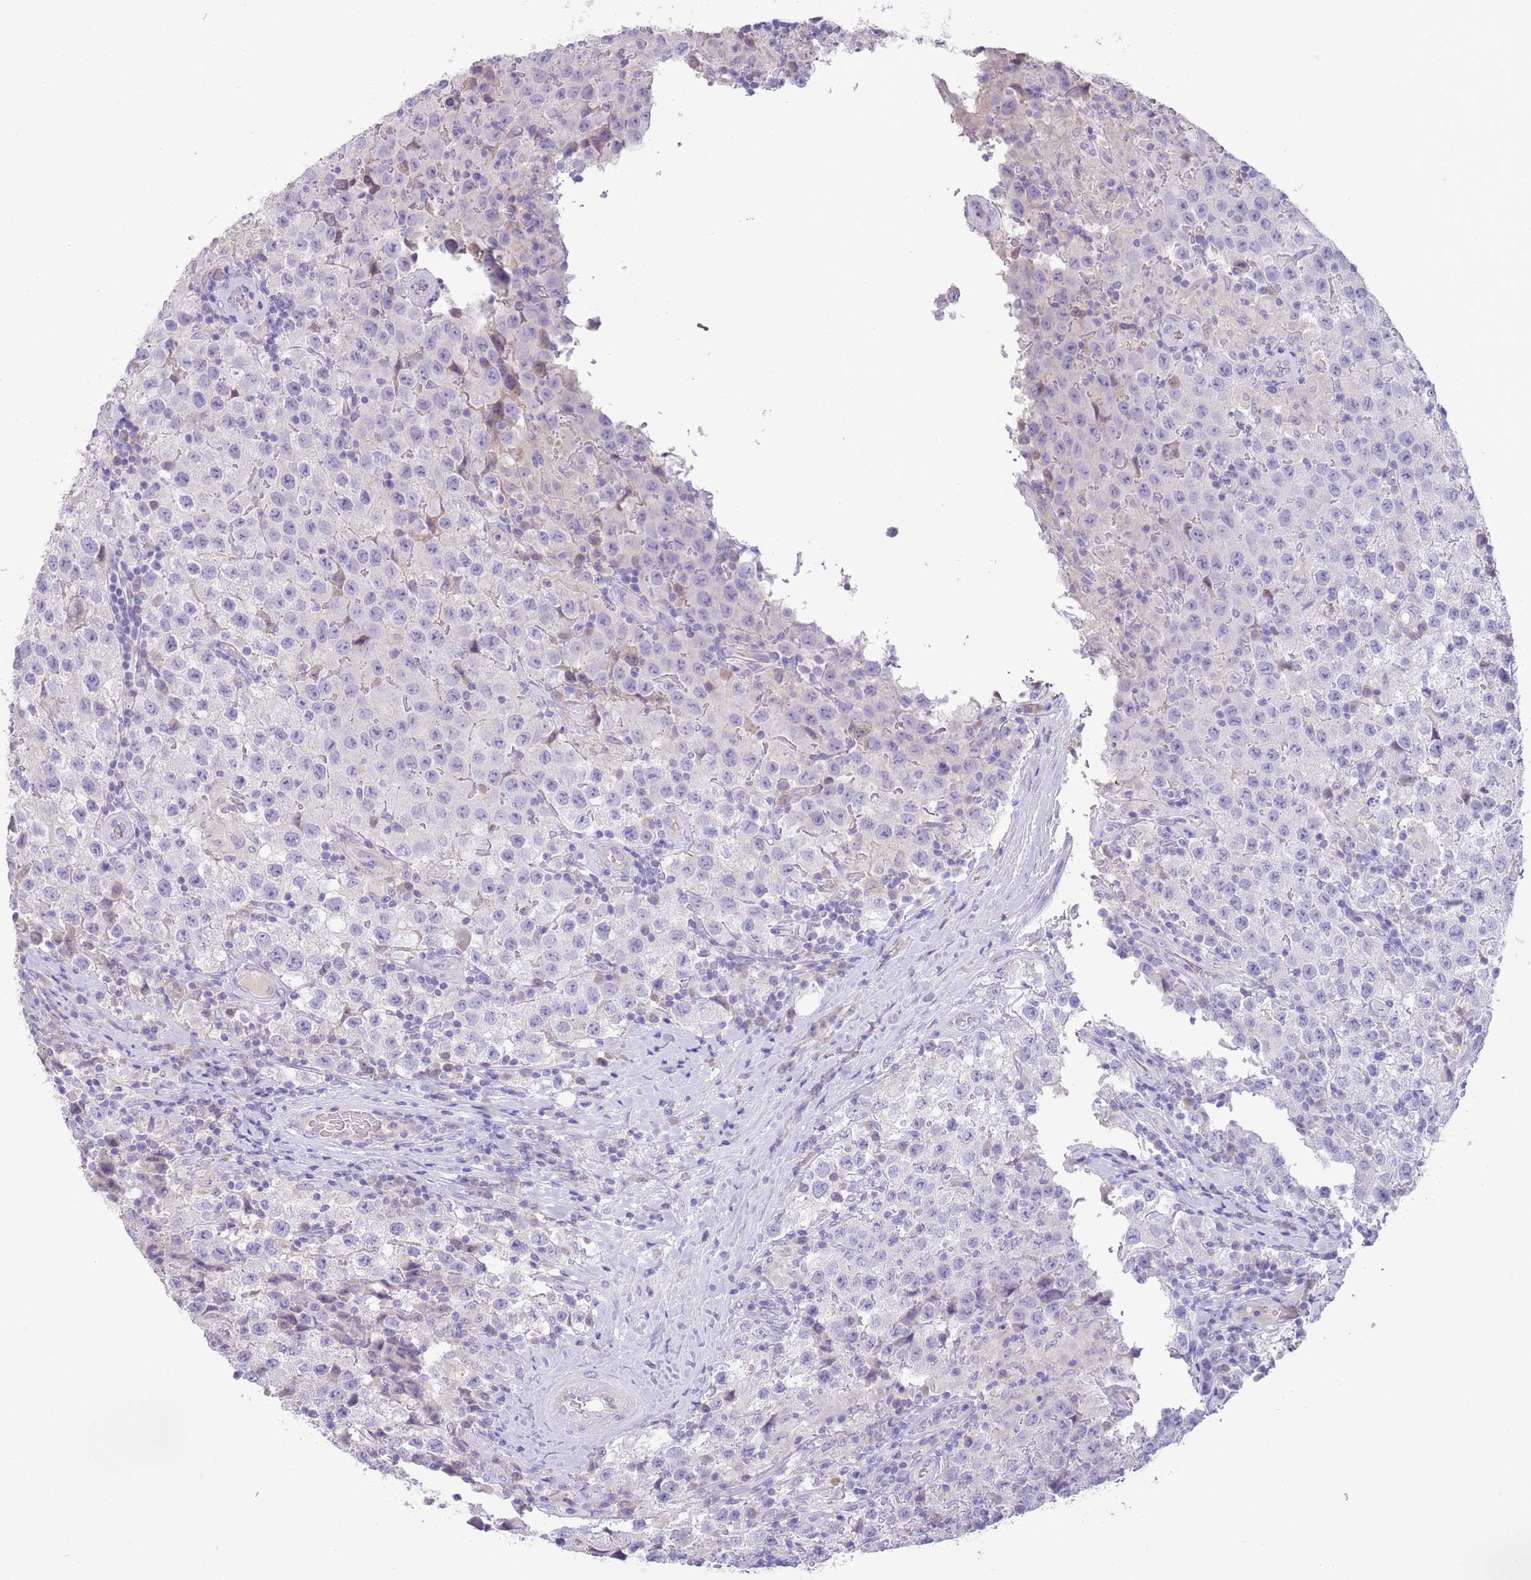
{"staining": {"intensity": "negative", "quantity": "none", "location": "none"}, "tissue": "testis cancer", "cell_type": "Tumor cells", "image_type": "cancer", "snomed": [{"axis": "morphology", "description": "Seminoma, NOS"}, {"axis": "morphology", "description": "Carcinoma, Embryonal, NOS"}, {"axis": "topography", "description": "Testis"}], "caption": "Seminoma (testis) was stained to show a protein in brown. There is no significant positivity in tumor cells.", "gene": "SFTPA1", "patient": {"sex": "male", "age": 41}}